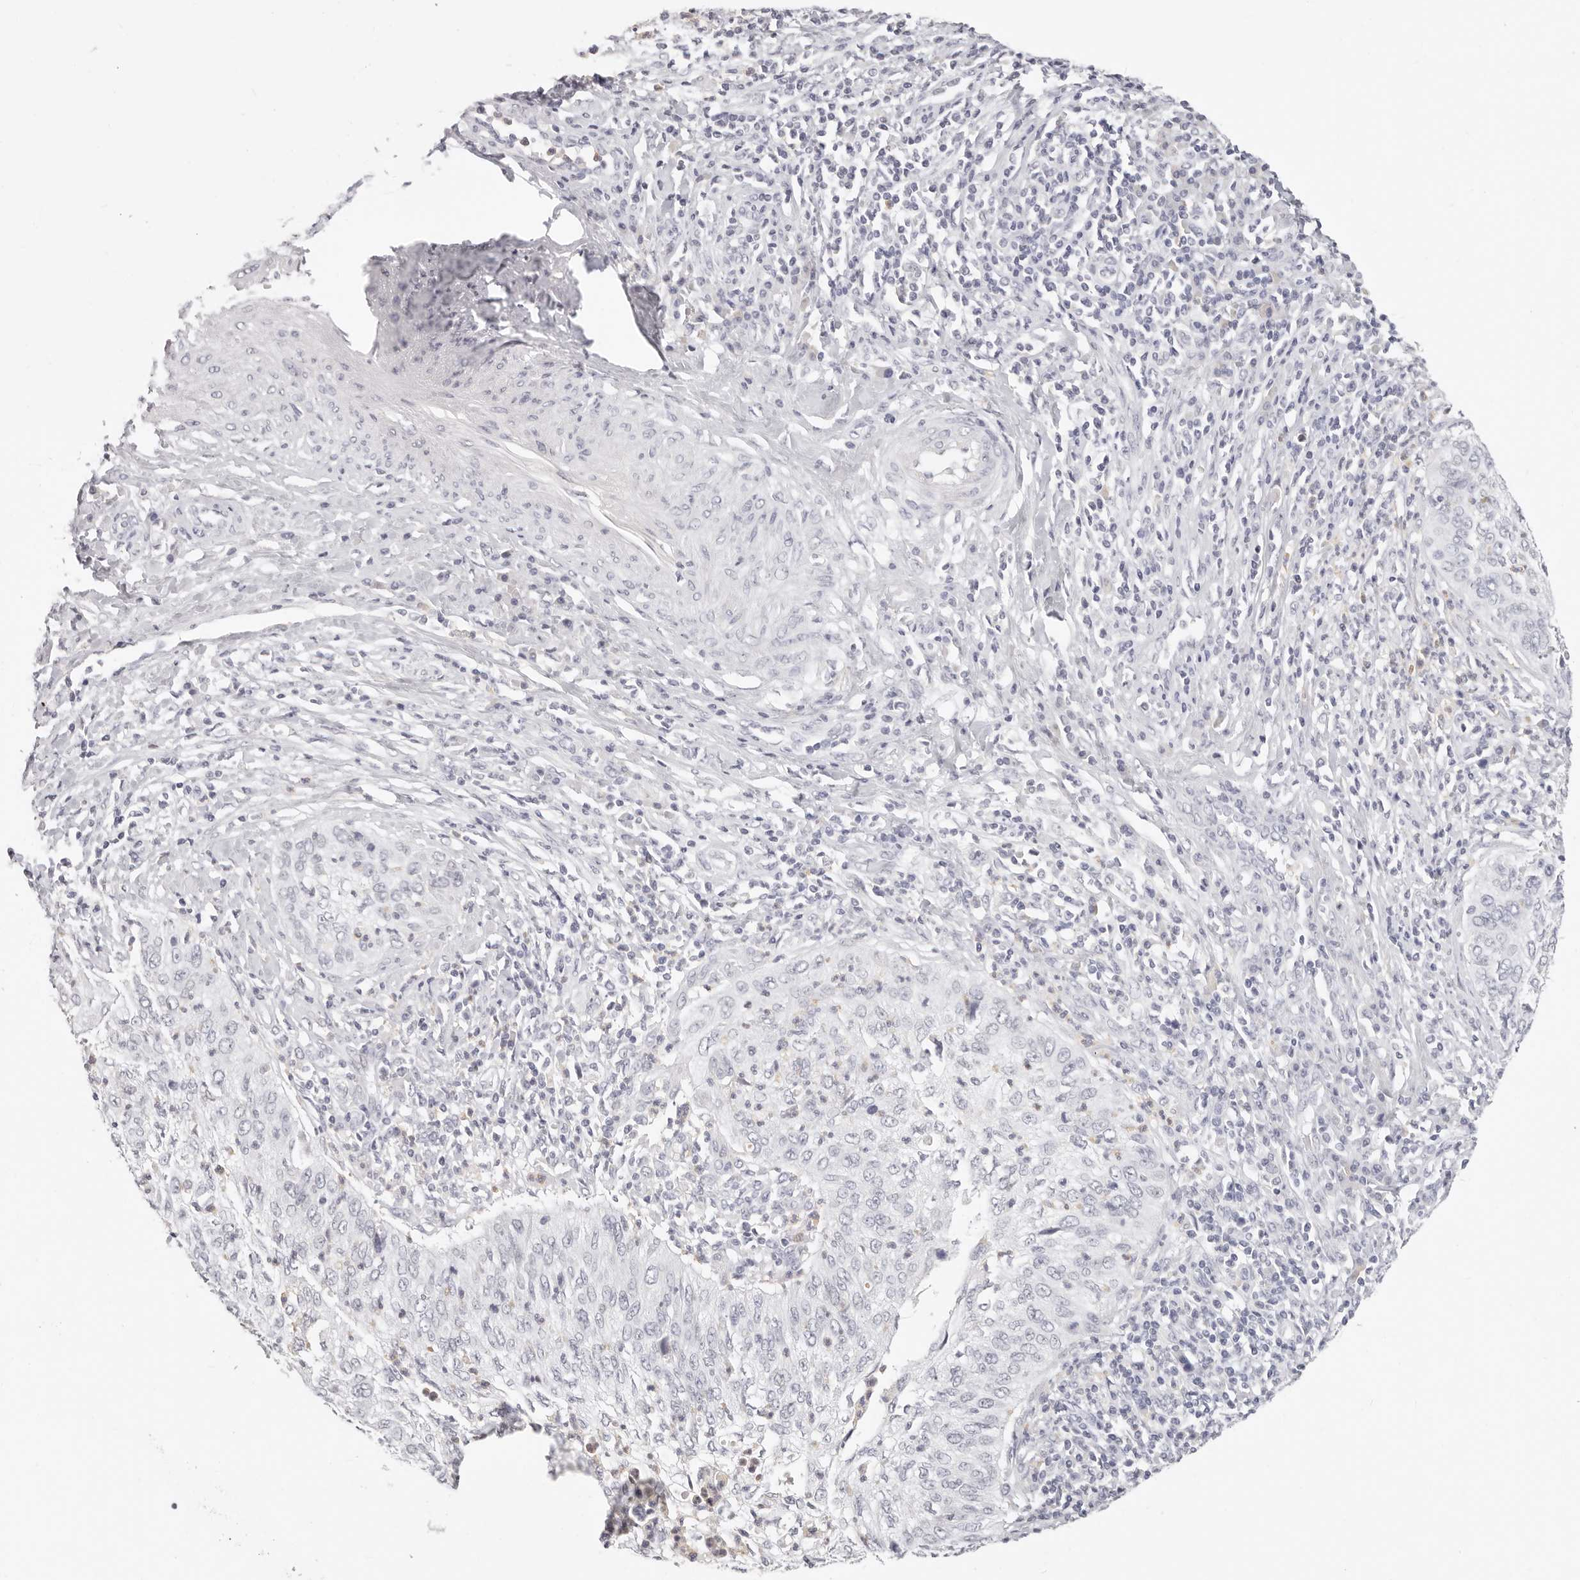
{"staining": {"intensity": "negative", "quantity": "none", "location": "none"}, "tissue": "cervical cancer", "cell_type": "Tumor cells", "image_type": "cancer", "snomed": [{"axis": "morphology", "description": "Squamous cell carcinoma, NOS"}, {"axis": "topography", "description": "Cervix"}], "caption": "High power microscopy histopathology image of an IHC photomicrograph of cervical cancer, revealing no significant staining in tumor cells.", "gene": "ASCL1", "patient": {"sex": "female", "age": 30}}